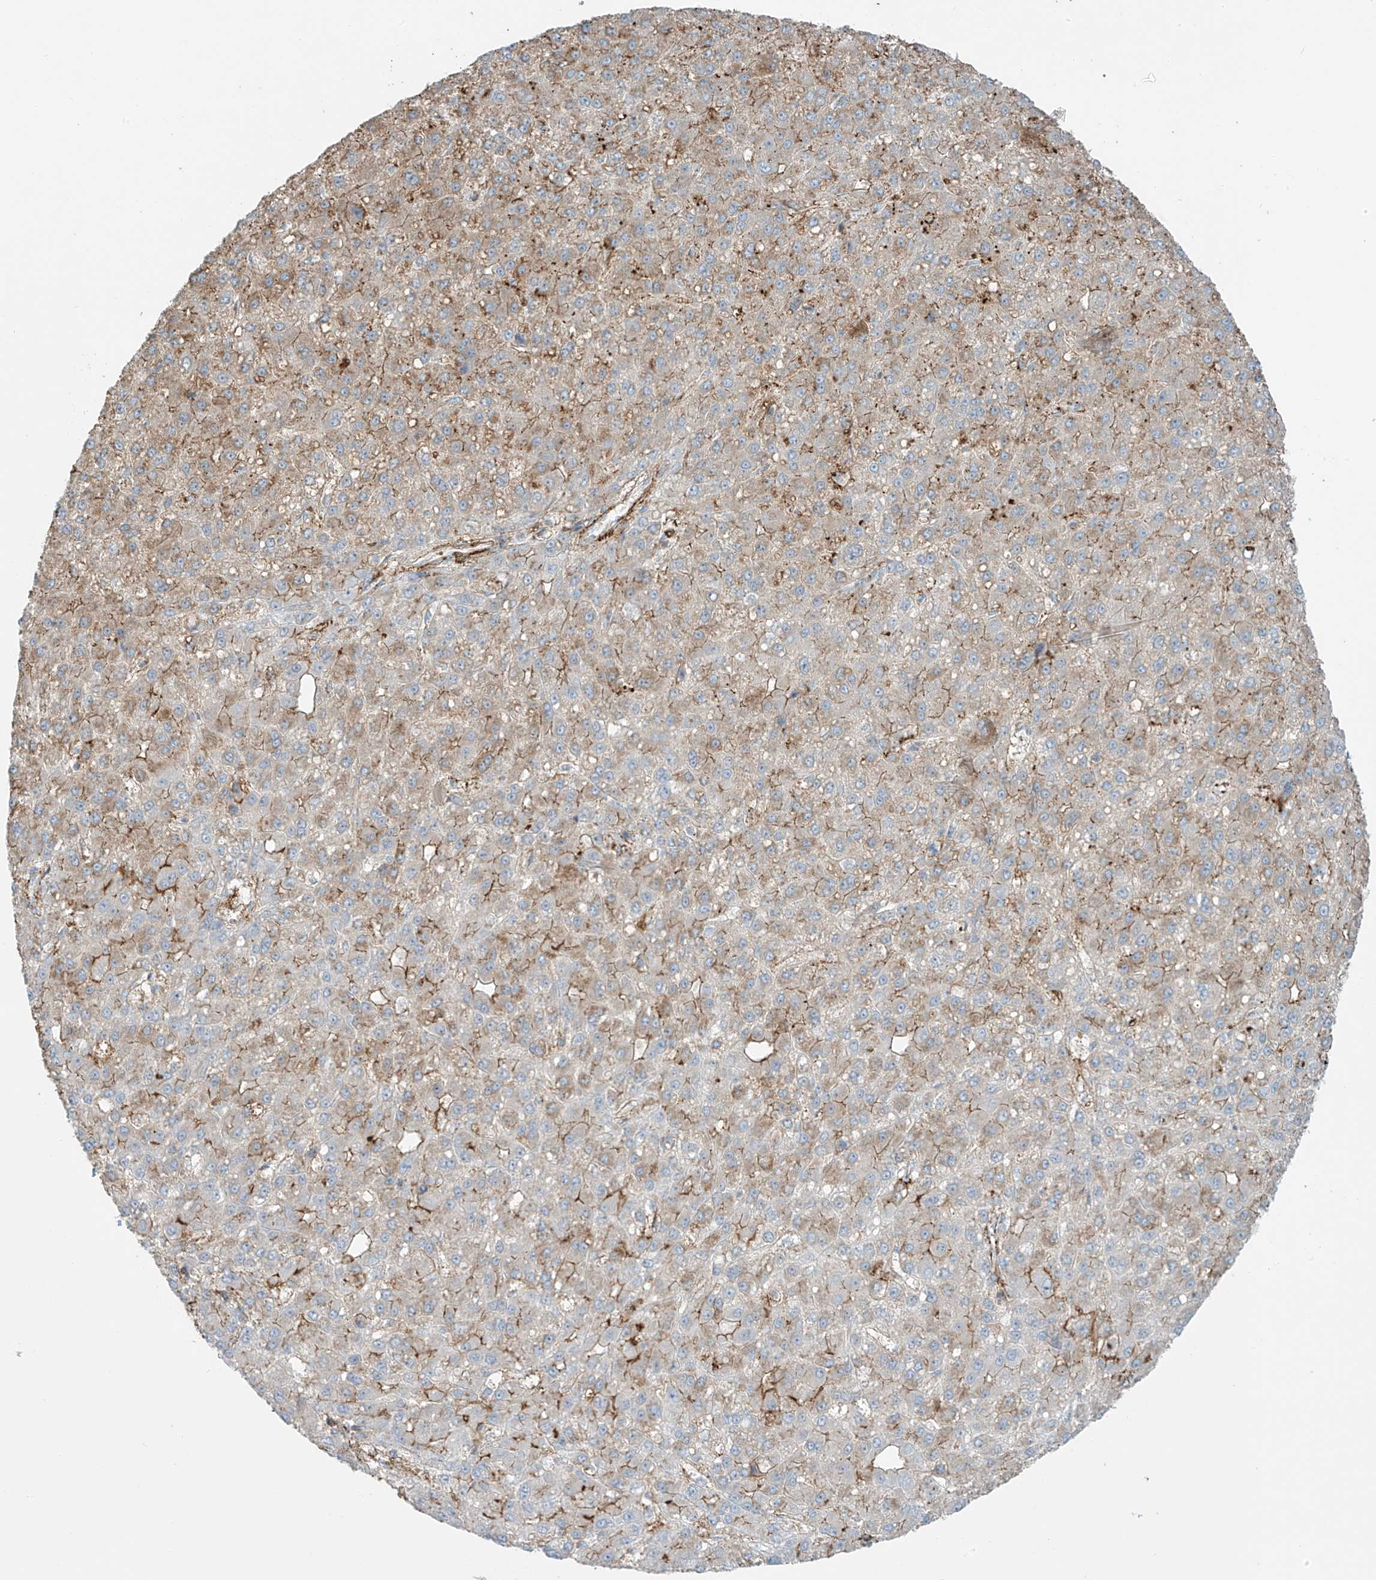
{"staining": {"intensity": "moderate", "quantity": "25%-75%", "location": "cytoplasmic/membranous"}, "tissue": "liver cancer", "cell_type": "Tumor cells", "image_type": "cancer", "snomed": [{"axis": "morphology", "description": "Carcinoma, Hepatocellular, NOS"}, {"axis": "topography", "description": "Liver"}], "caption": "Human hepatocellular carcinoma (liver) stained with a protein marker reveals moderate staining in tumor cells.", "gene": "SLC9A2", "patient": {"sex": "male", "age": 67}}